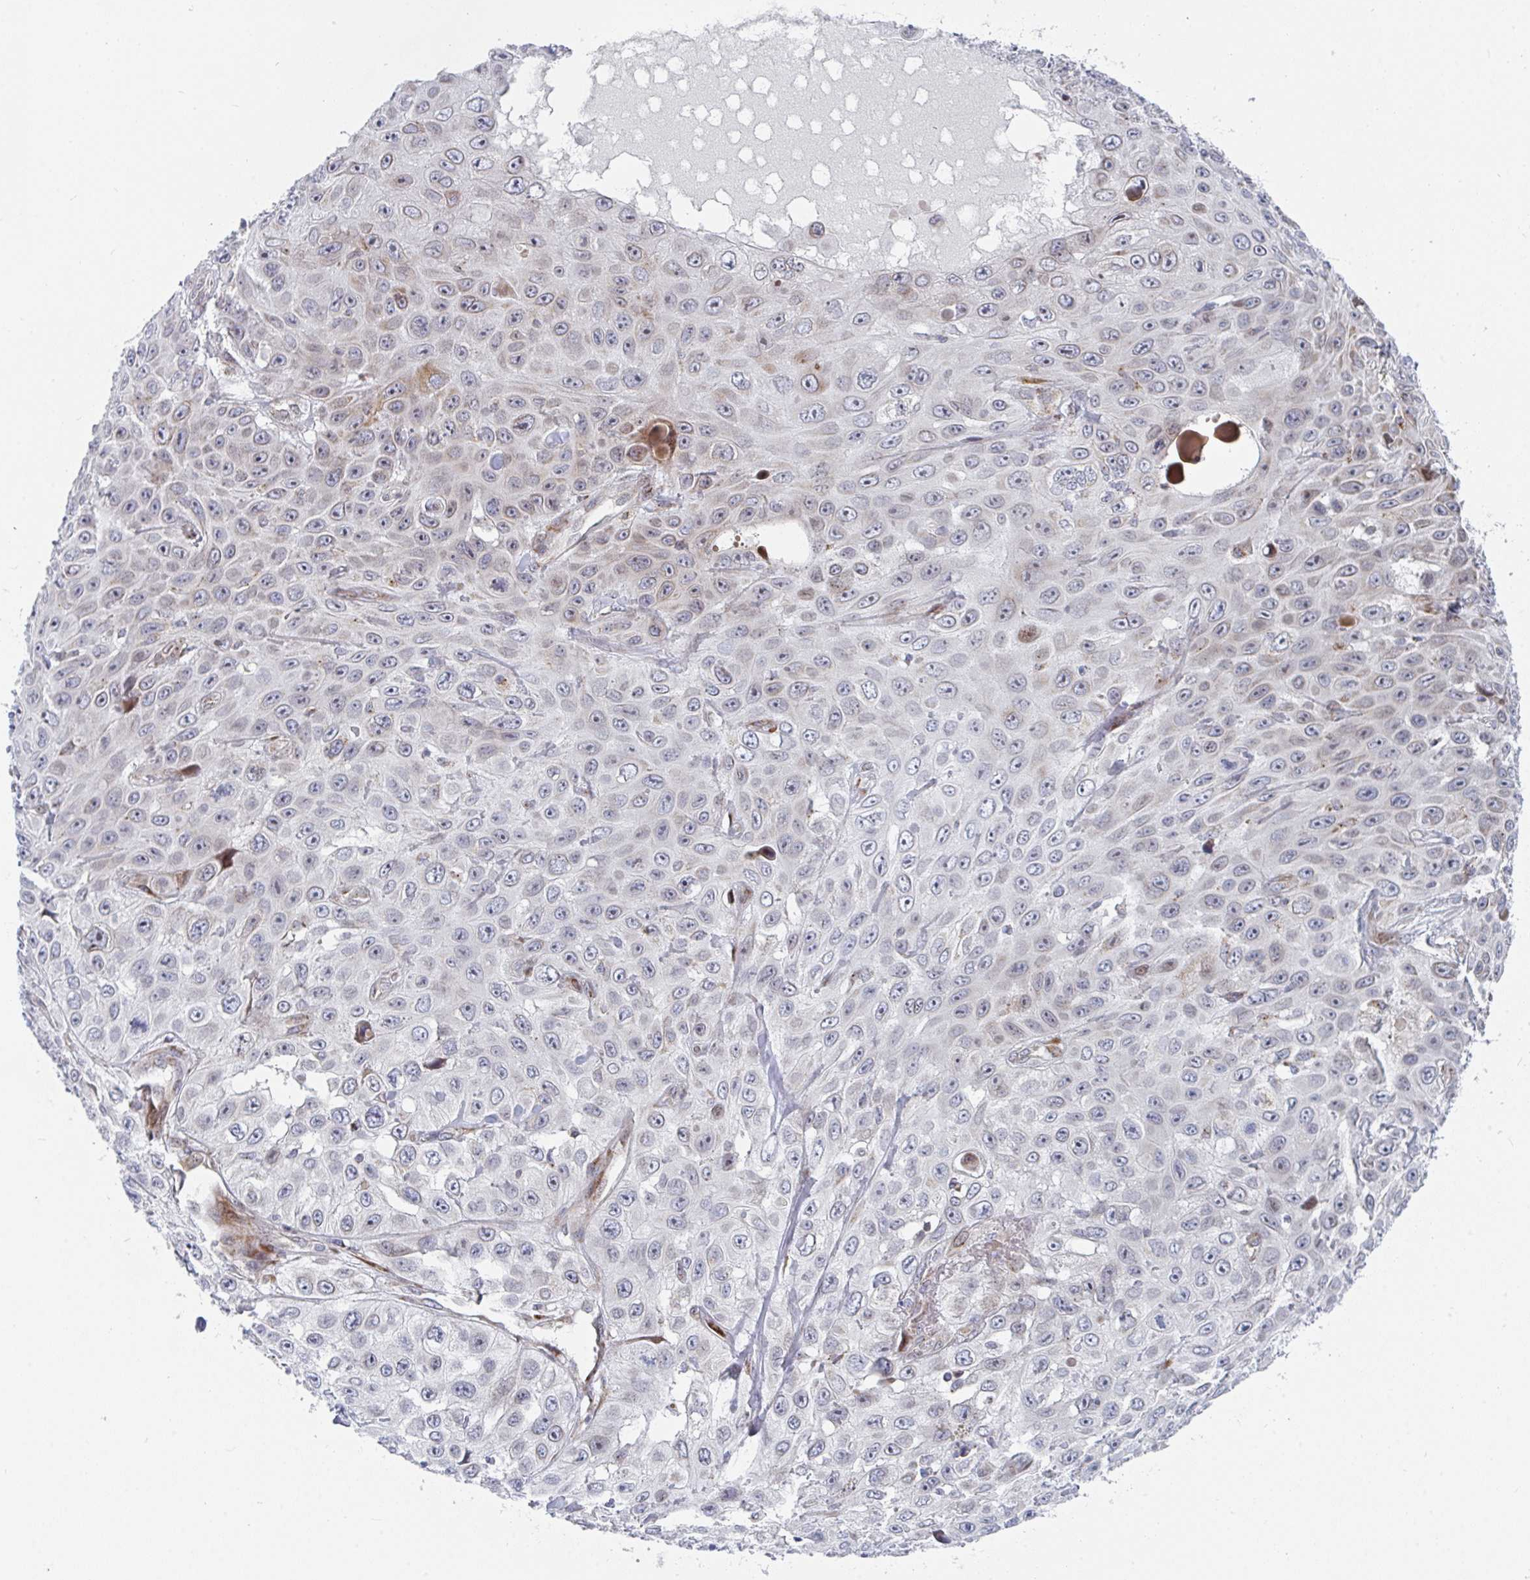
{"staining": {"intensity": "negative", "quantity": "none", "location": "none"}, "tissue": "skin cancer", "cell_type": "Tumor cells", "image_type": "cancer", "snomed": [{"axis": "morphology", "description": "Squamous cell carcinoma, NOS"}, {"axis": "topography", "description": "Skin"}], "caption": "Immunohistochemical staining of skin squamous cell carcinoma exhibits no significant positivity in tumor cells.", "gene": "PRKCH", "patient": {"sex": "male", "age": 82}}